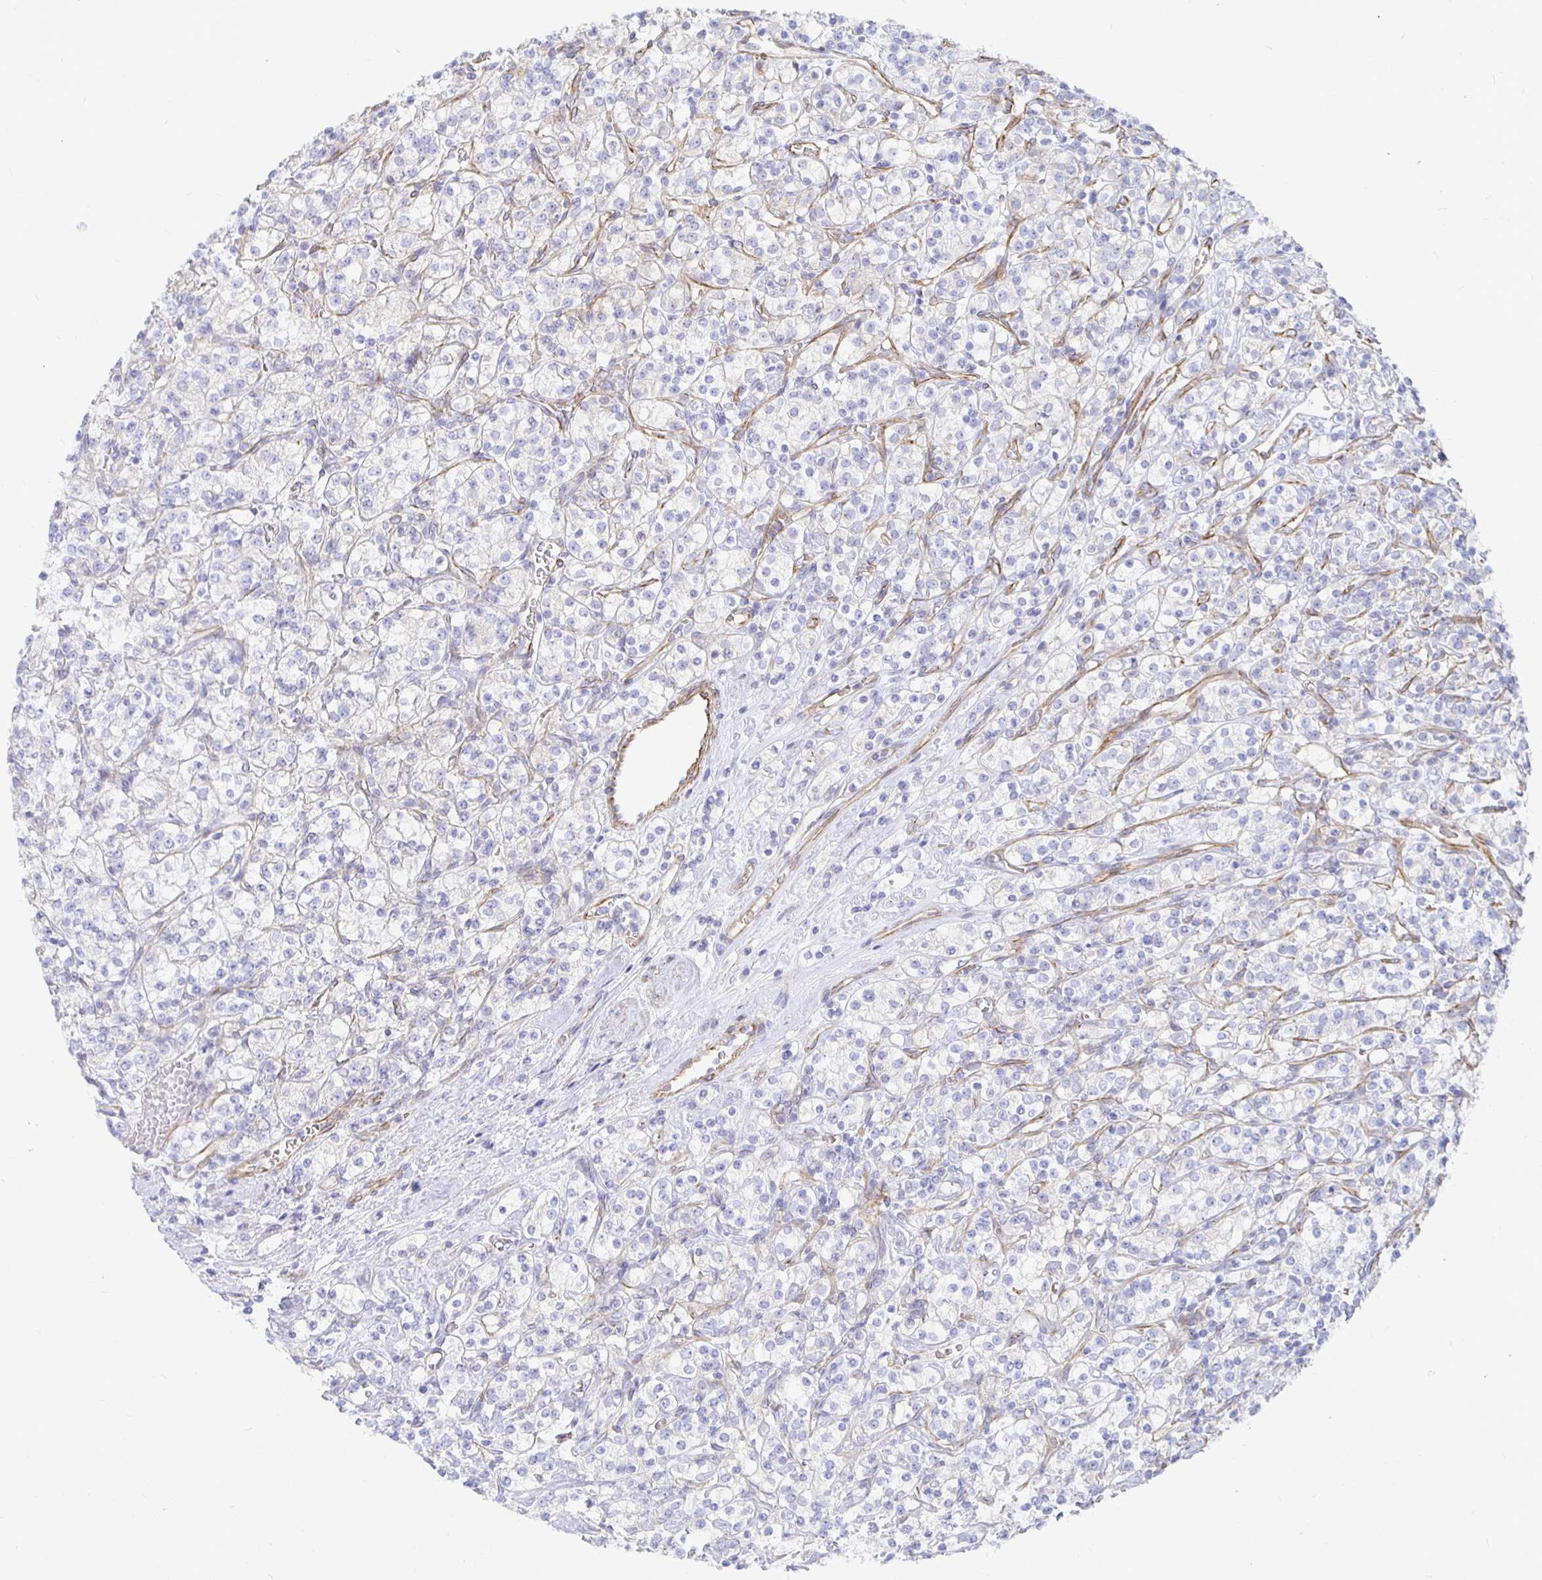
{"staining": {"intensity": "negative", "quantity": "none", "location": "none"}, "tissue": "renal cancer", "cell_type": "Tumor cells", "image_type": "cancer", "snomed": [{"axis": "morphology", "description": "Adenocarcinoma, NOS"}, {"axis": "topography", "description": "Kidney"}], "caption": "A high-resolution photomicrograph shows immunohistochemistry staining of renal adenocarcinoma, which reveals no significant expression in tumor cells.", "gene": "COX16", "patient": {"sex": "male", "age": 77}}